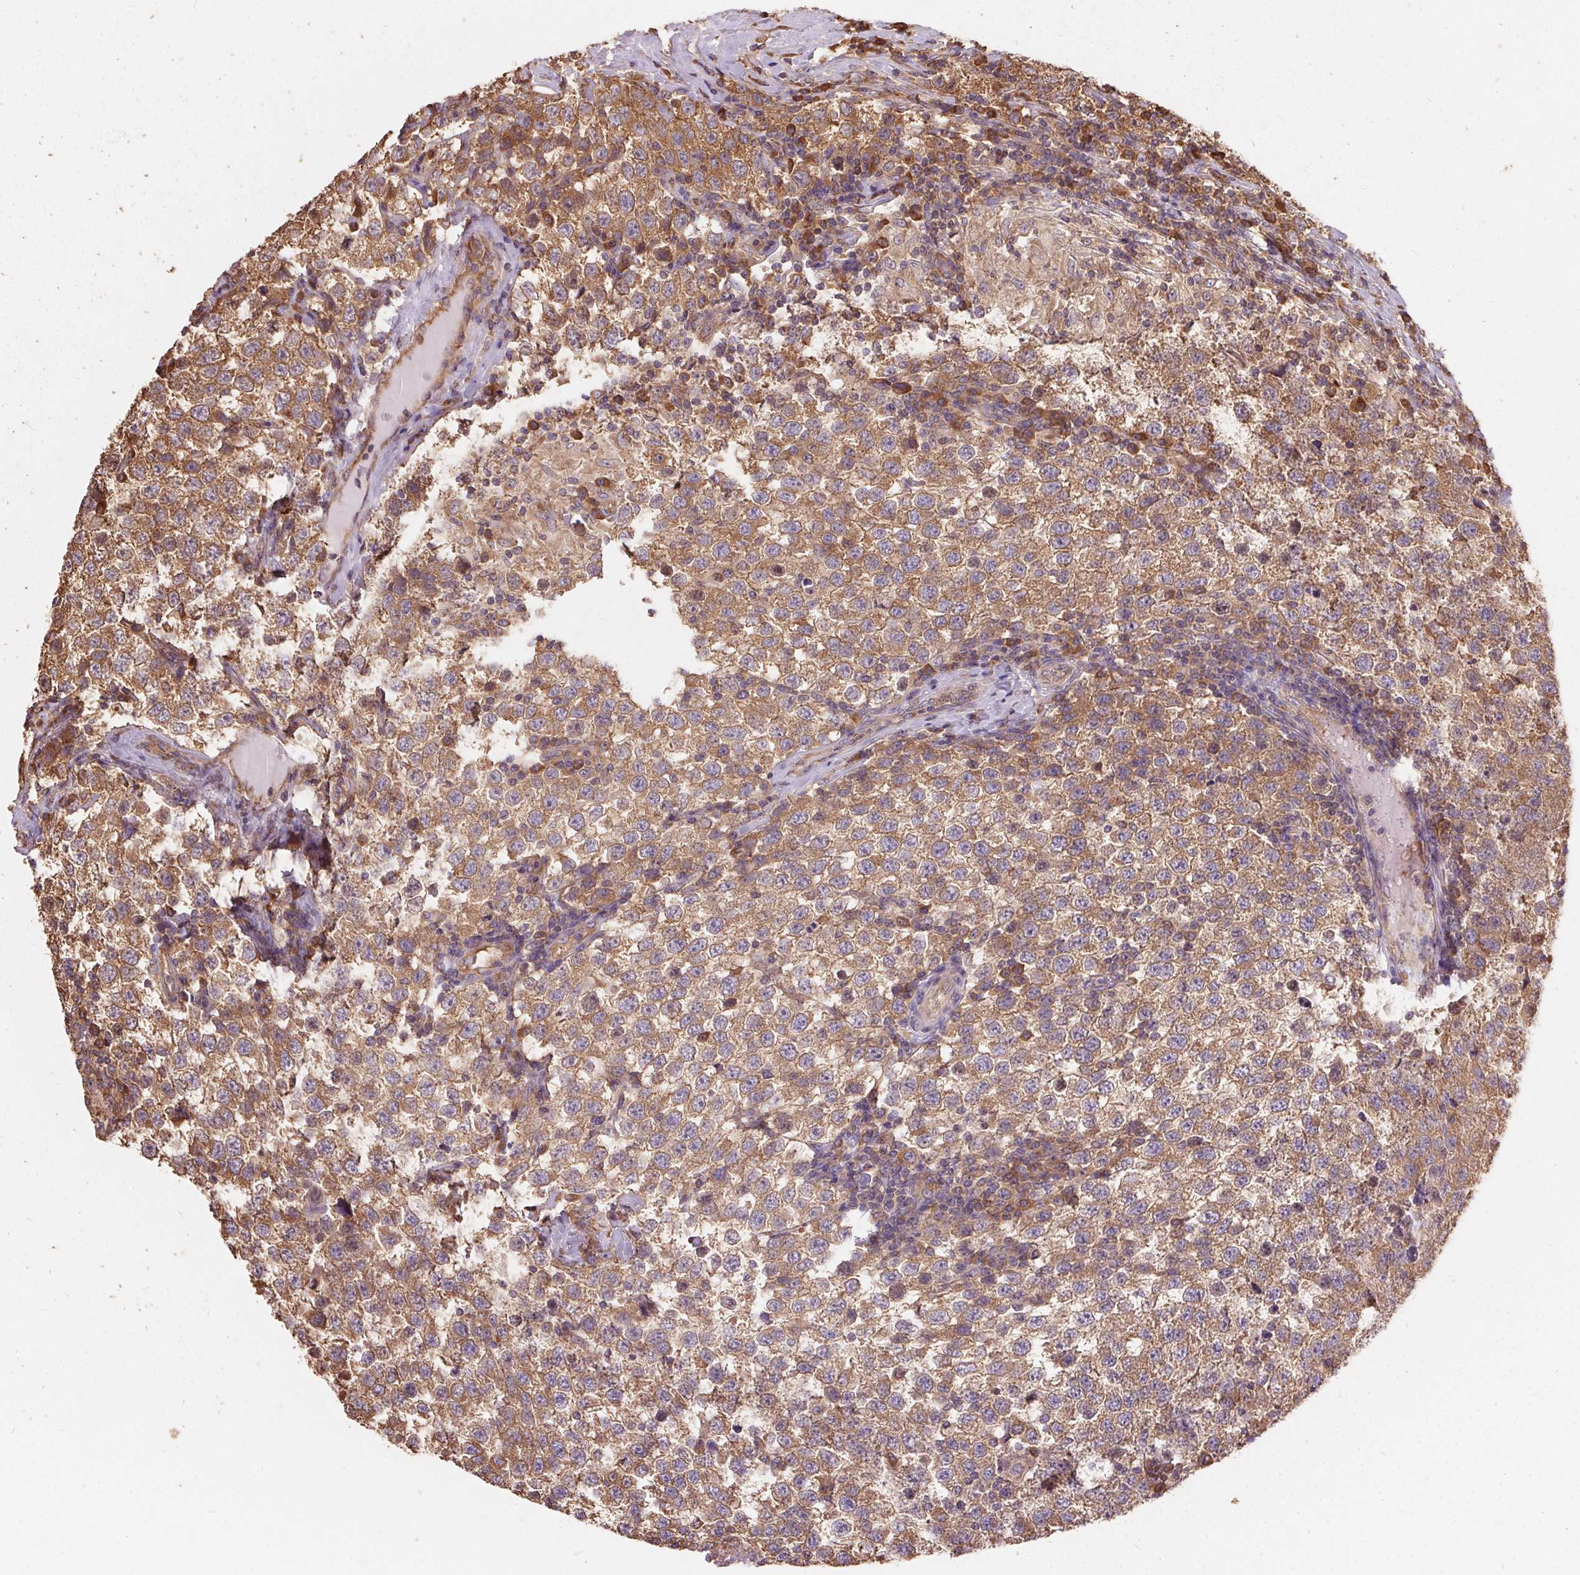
{"staining": {"intensity": "moderate", "quantity": ">75%", "location": "cytoplasmic/membranous"}, "tissue": "testis cancer", "cell_type": "Tumor cells", "image_type": "cancer", "snomed": [{"axis": "morphology", "description": "Seminoma, NOS"}, {"axis": "topography", "description": "Testis"}], "caption": "IHC staining of seminoma (testis), which demonstrates medium levels of moderate cytoplasmic/membranous positivity in about >75% of tumor cells indicating moderate cytoplasmic/membranous protein staining. The staining was performed using DAB (brown) for protein detection and nuclei were counterstained in hematoxylin (blue).", "gene": "EIF2S1", "patient": {"sex": "male", "age": 34}}